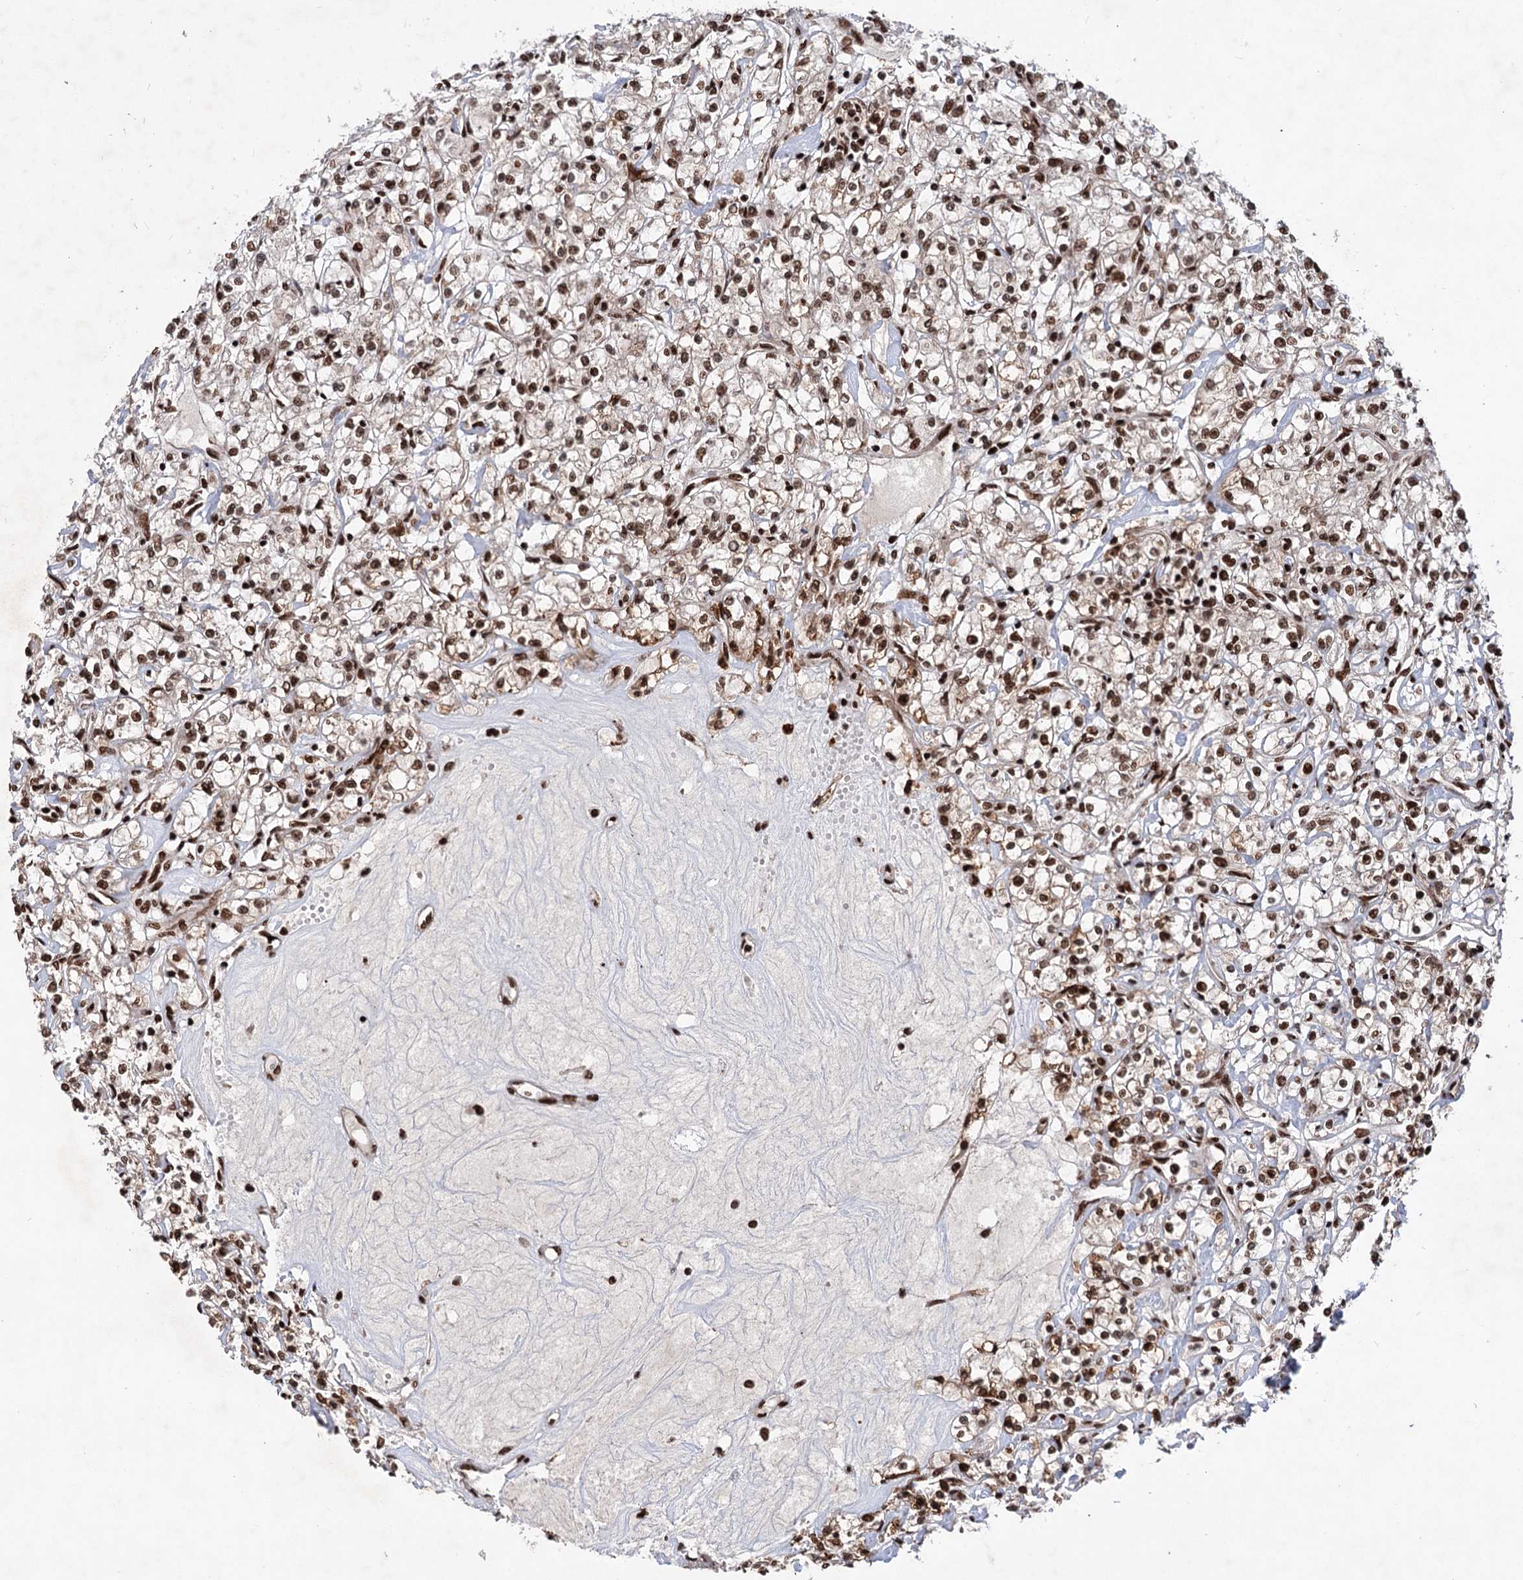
{"staining": {"intensity": "strong", "quantity": ">75%", "location": "nuclear"}, "tissue": "renal cancer", "cell_type": "Tumor cells", "image_type": "cancer", "snomed": [{"axis": "morphology", "description": "Adenocarcinoma, NOS"}, {"axis": "topography", "description": "Kidney"}], "caption": "Strong nuclear positivity for a protein is appreciated in about >75% of tumor cells of renal adenocarcinoma using IHC.", "gene": "MAML1", "patient": {"sex": "female", "age": 59}}